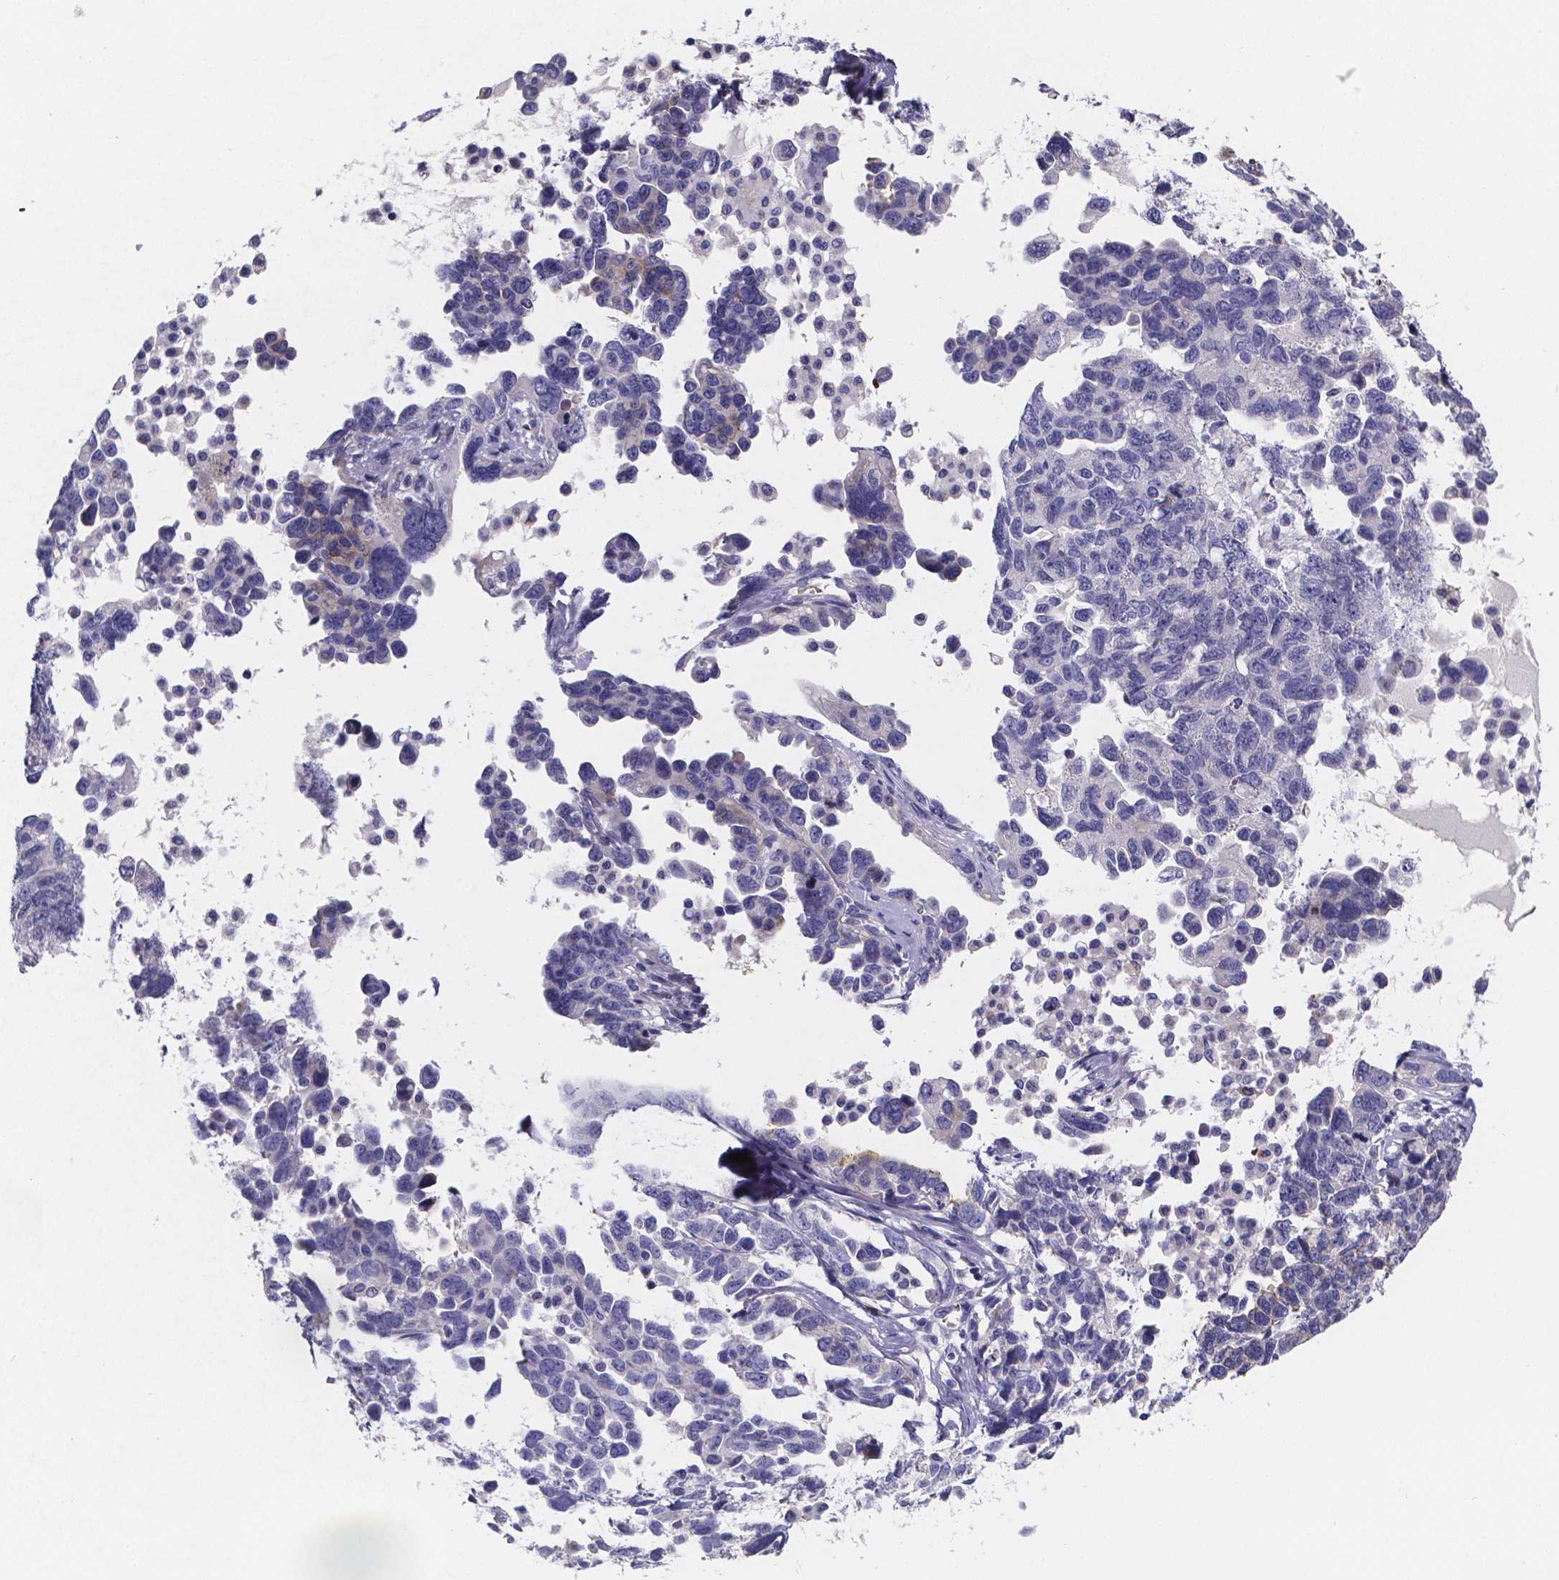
{"staining": {"intensity": "negative", "quantity": "none", "location": "none"}, "tissue": "ovarian cancer", "cell_type": "Tumor cells", "image_type": "cancer", "snomed": [{"axis": "morphology", "description": "Cystadenocarcinoma, serous, NOS"}, {"axis": "topography", "description": "Ovary"}], "caption": "DAB immunohistochemical staining of human ovarian serous cystadenocarcinoma reveals no significant staining in tumor cells.", "gene": "GABRA3", "patient": {"sex": "female", "age": 69}}